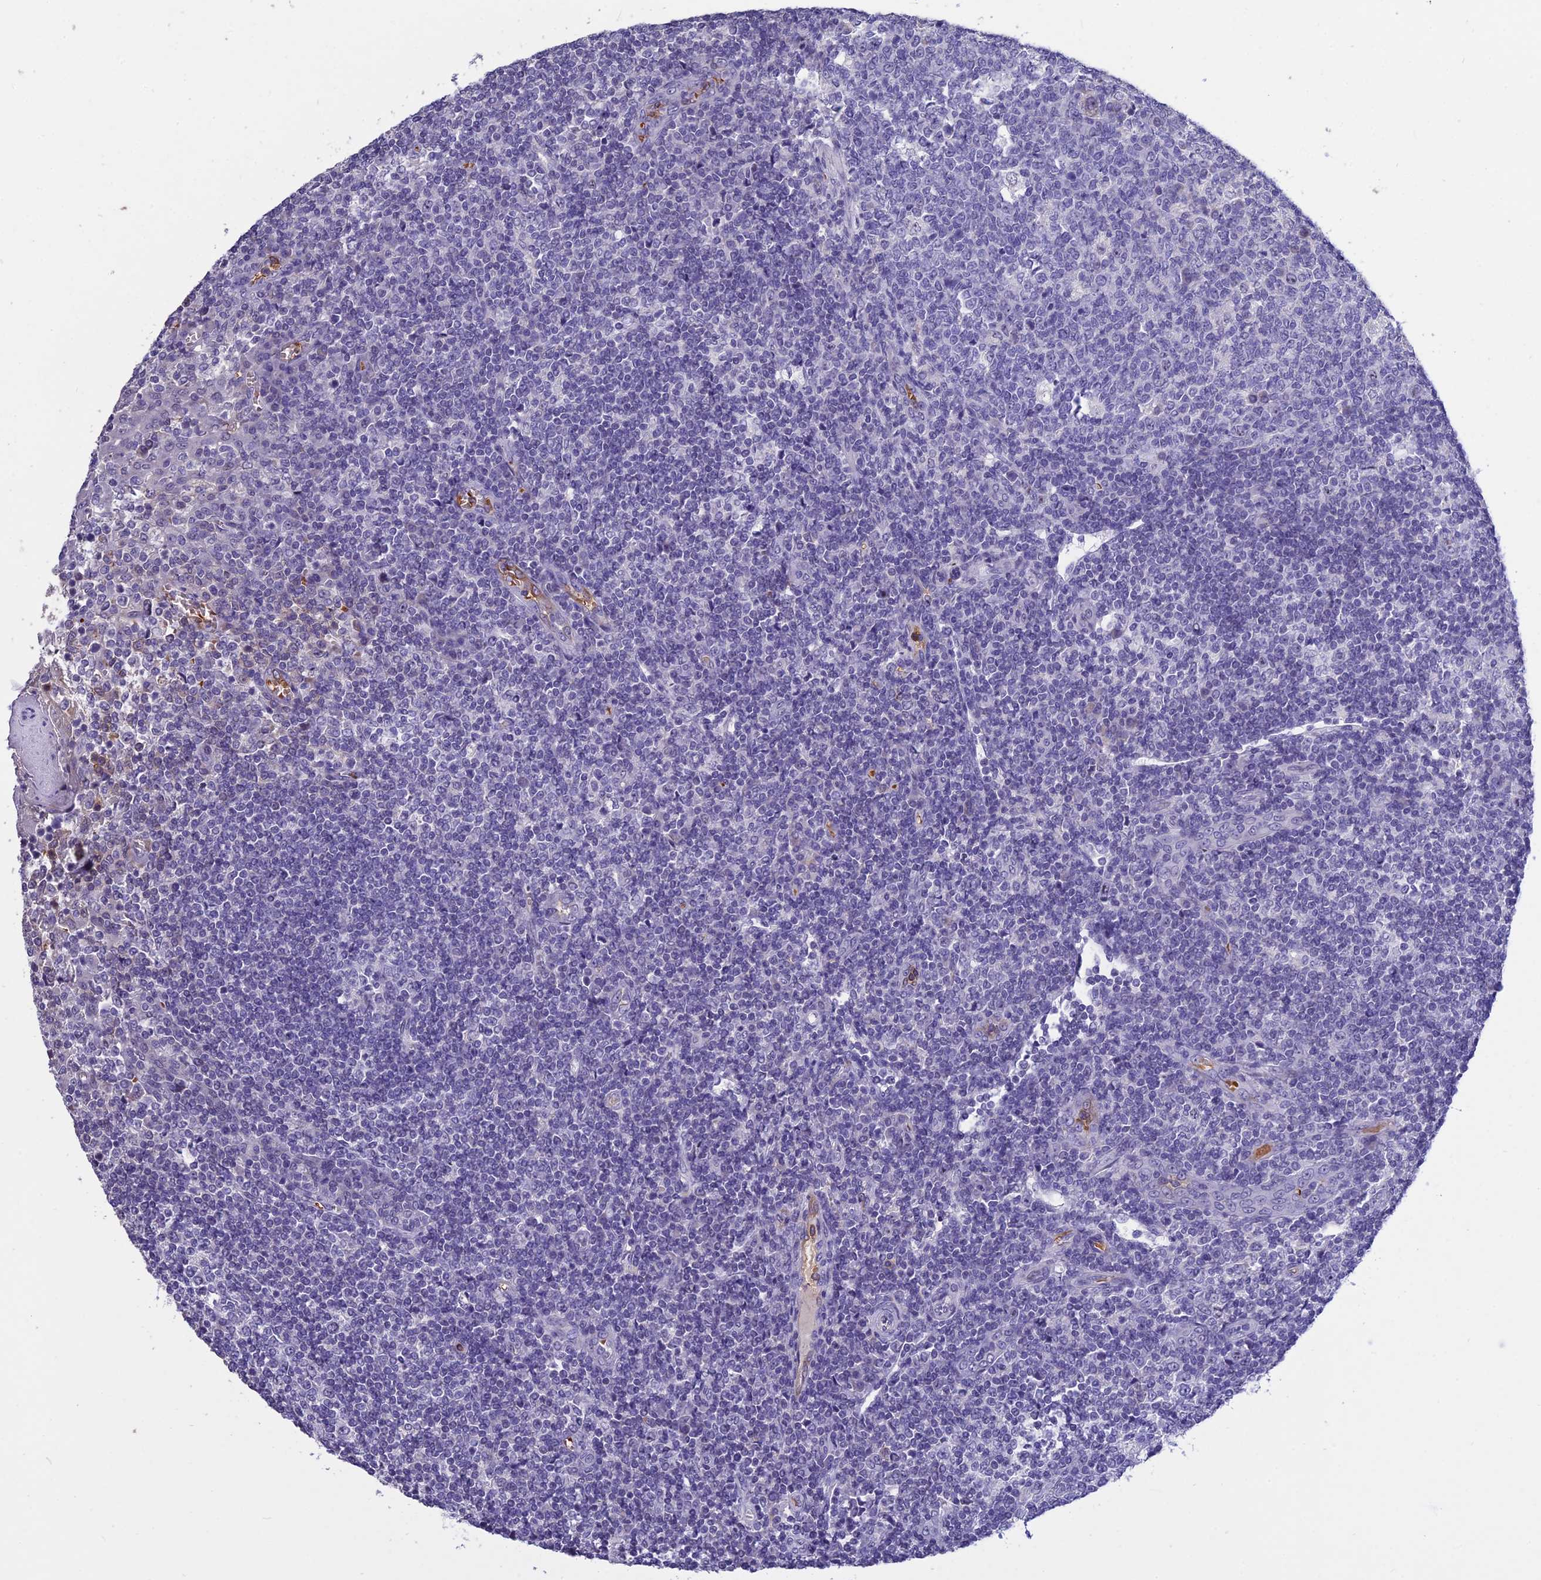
{"staining": {"intensity": "negative", "quantity": "none", "location": "none"}, "tissue": "tonsil", "cell_type": "Germinal center cells", "image_type": "normal", "snomed": [{"axis": "morphology", "description": "Normal tissue, NOS"}, {"axis": "topography", "description": "Tonsil"}], "caption": "High power microscopy histopathology image of an immunohistochemistry (IHC) histopathology image of normal tonsil, revealing no significant staining in germinal center cells. Nuclei are stained in blue.", "gene": "KNOP1", "patient": {"sex": "female", "age": 19}}